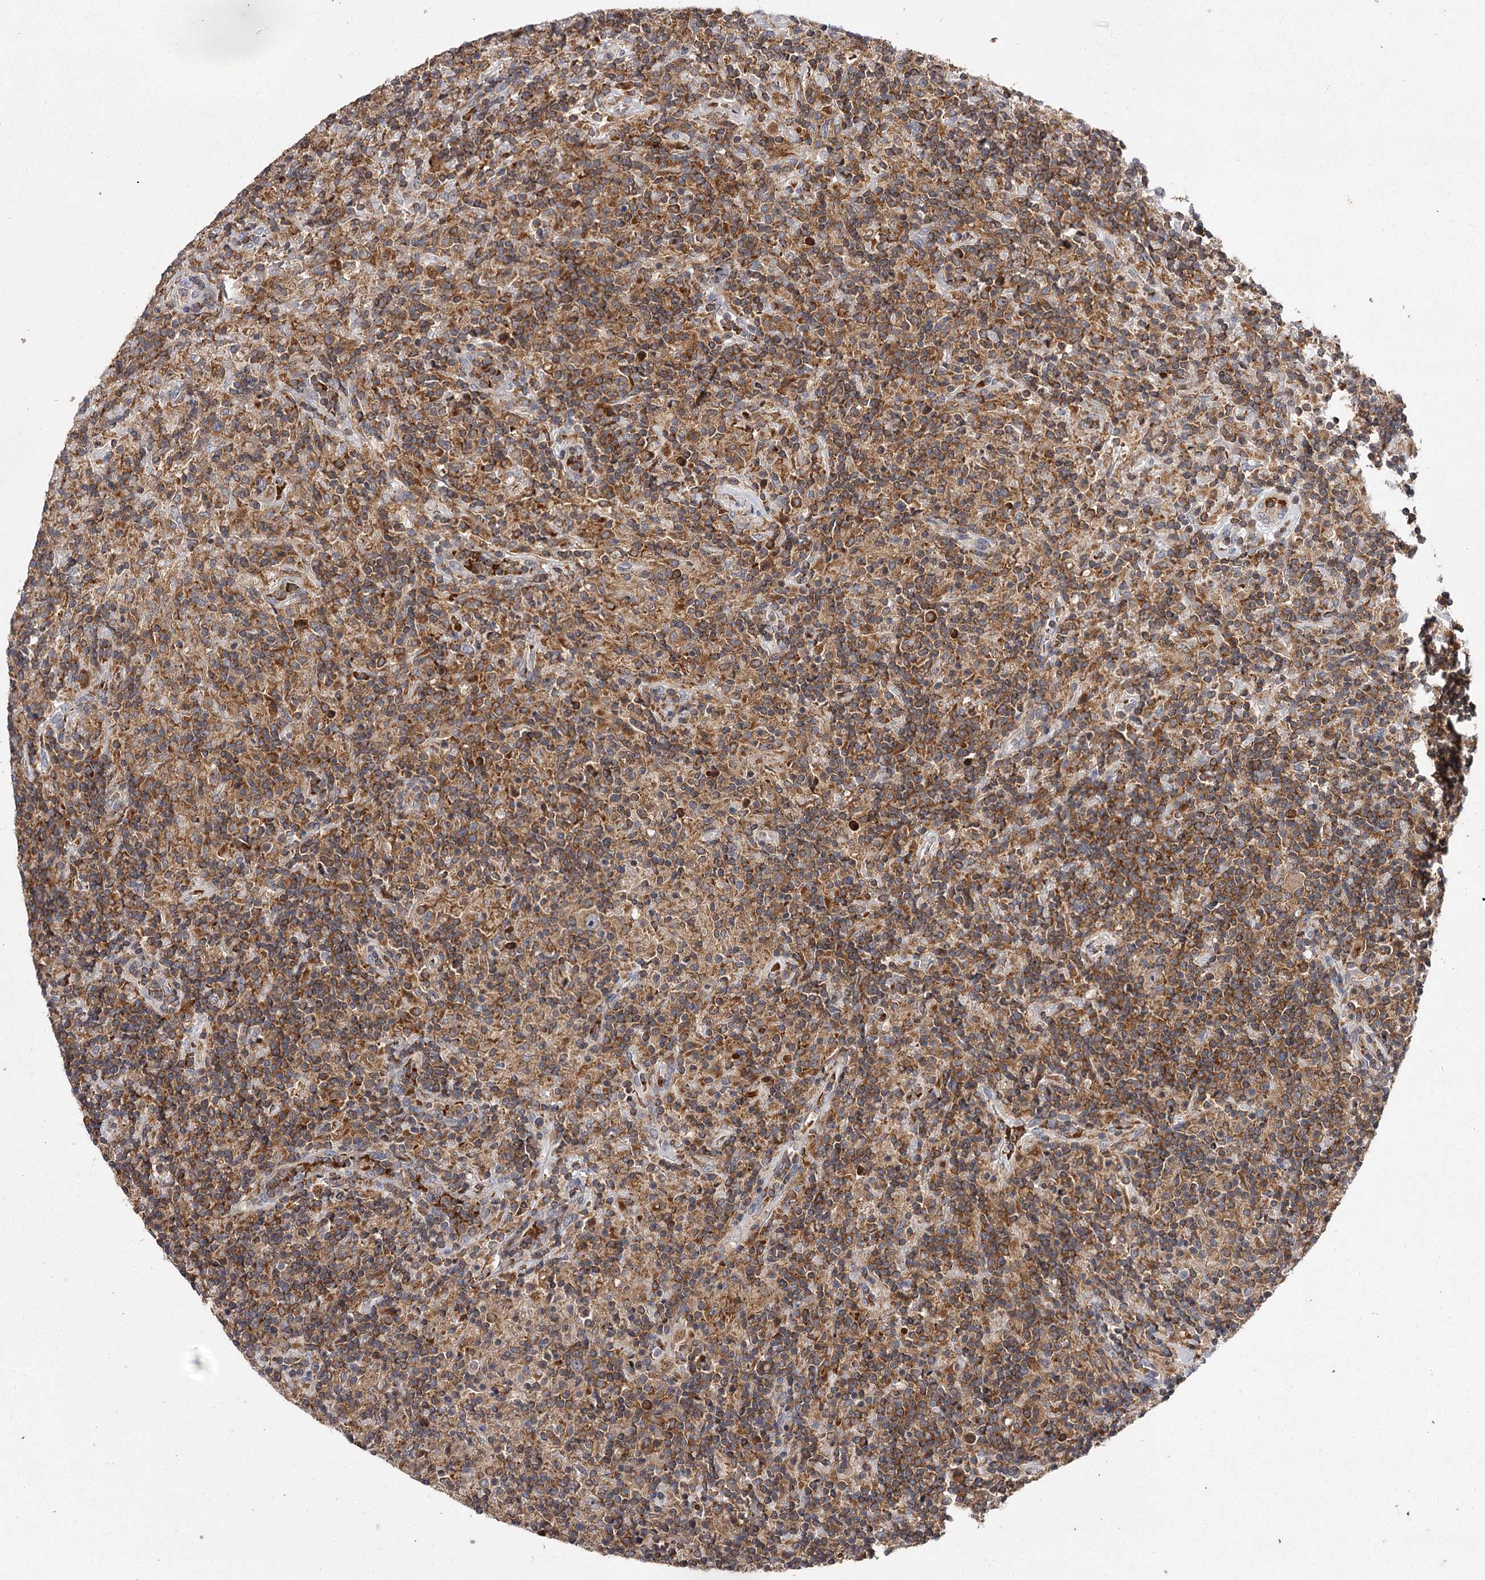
{"staining": {"intensity": "moderate", "quantity": ">75%", "location": "cytoplasmic/membranous"}, "tissue": "lymphoma", "cell_type": "Tumor cells", "image_type": "cancer", "snomed": [{"axis": "morphology", "description": "Hodgkin's disease, NOS"}, {"axis": "topography", "description": "Lymph node"}], "caption": "Lymphoma stained for a protein exhibits moderate cytoplasmic/membranous positivity in tumor cells.", "gene": "RASSF6", "patient": {"sex": "male", "age": 70}}